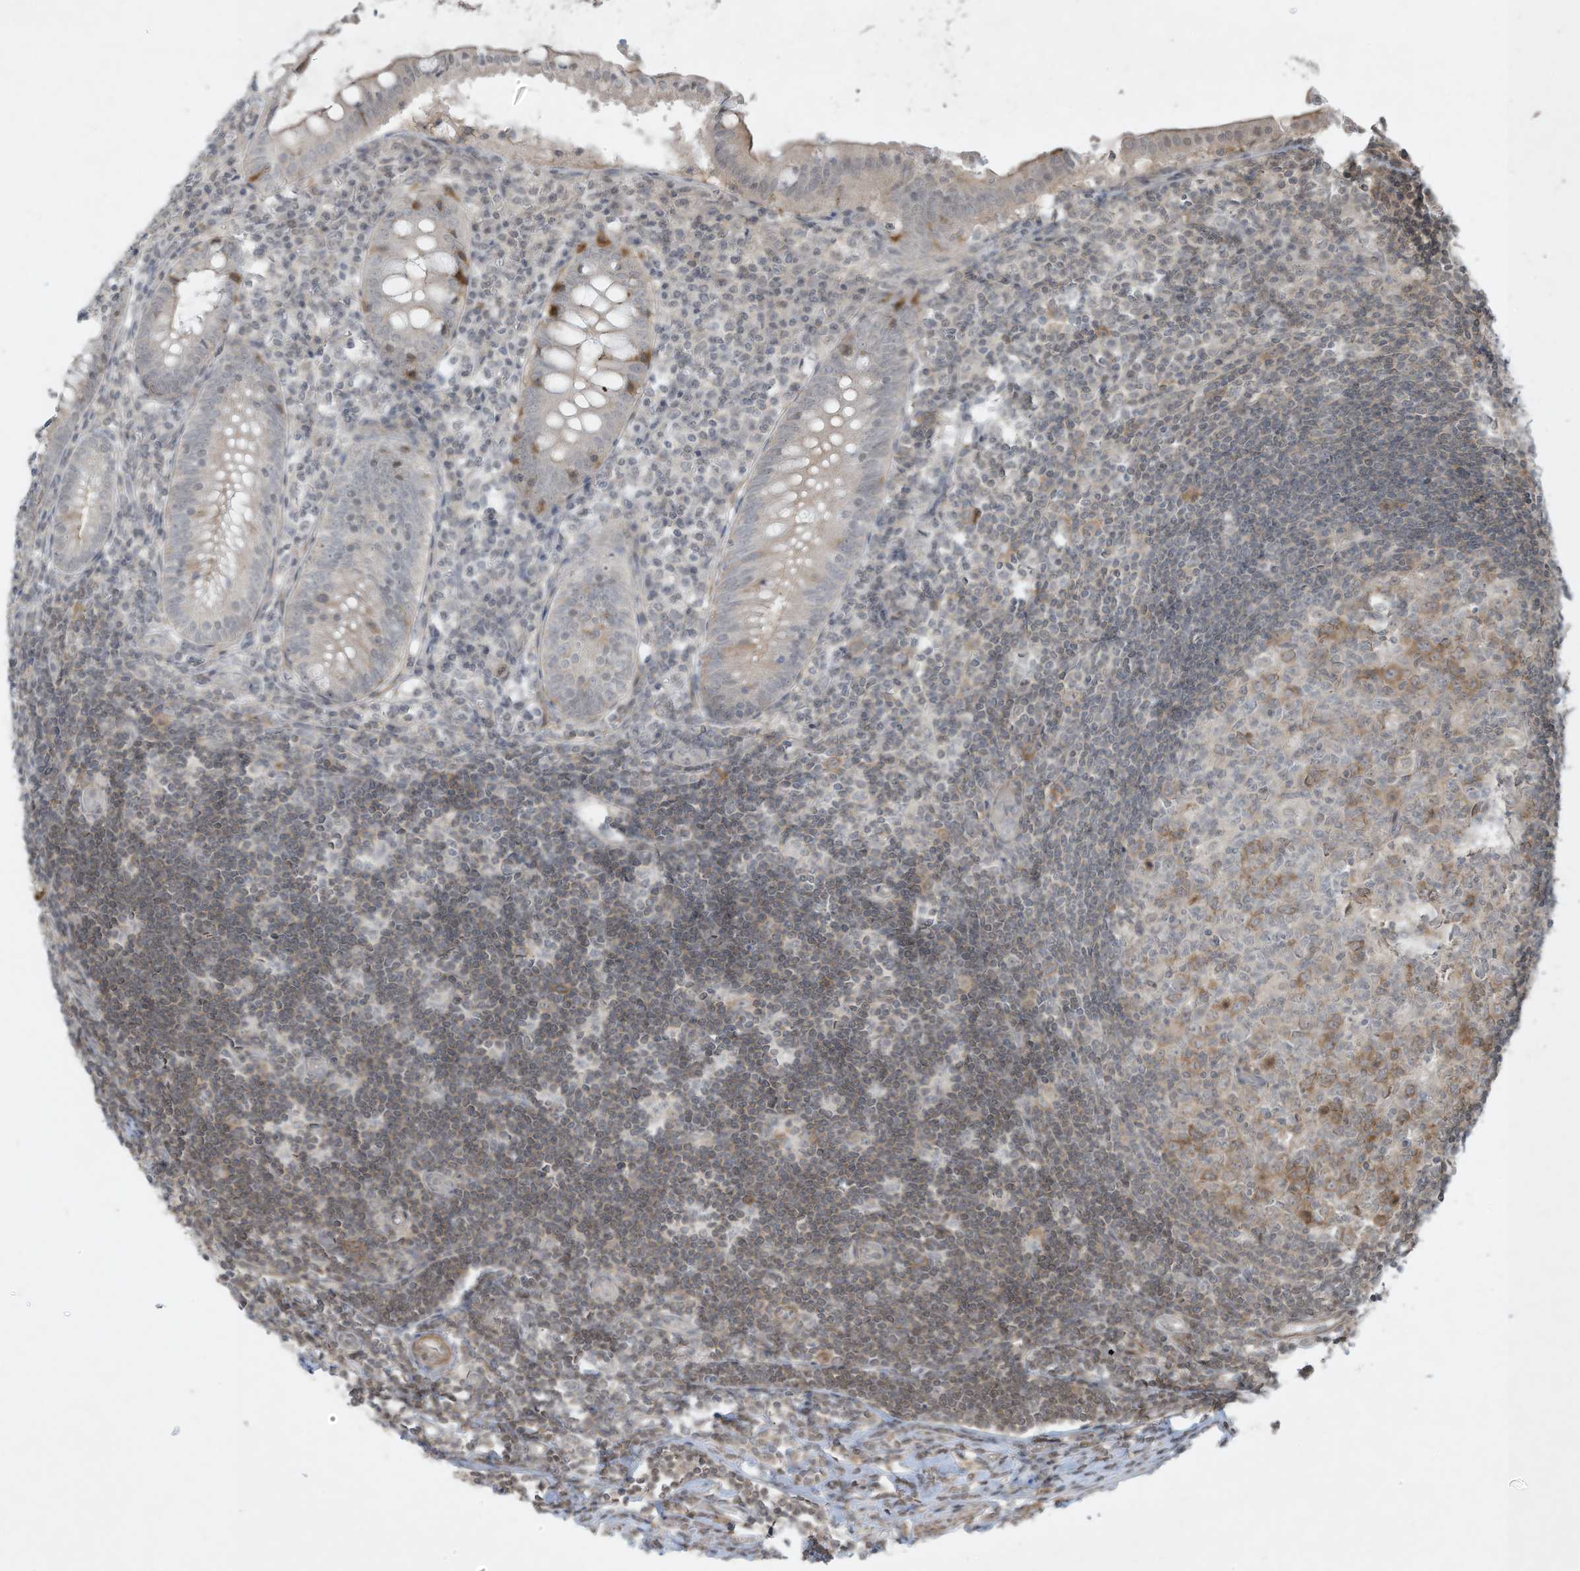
{"staining": {"intensity": "weak", "quantity": "<25%", "location": "cytoplasmic/membranous"}, "tissue": "appendix", "cell_type": "Glandular cells", "image_type": "normal", "snomed": [{"axis": "morphology", "description": "Normal tissue, NOS"}, {"axis": "topography", "description": "Appendix"}], "caption": "Immunohistochemistry of benign human appendix reveals no staining in glandular cells. Nuclei are stained in blue.", "gene": "ZNF263", "patient": {"sex": "female", "age": 54}}